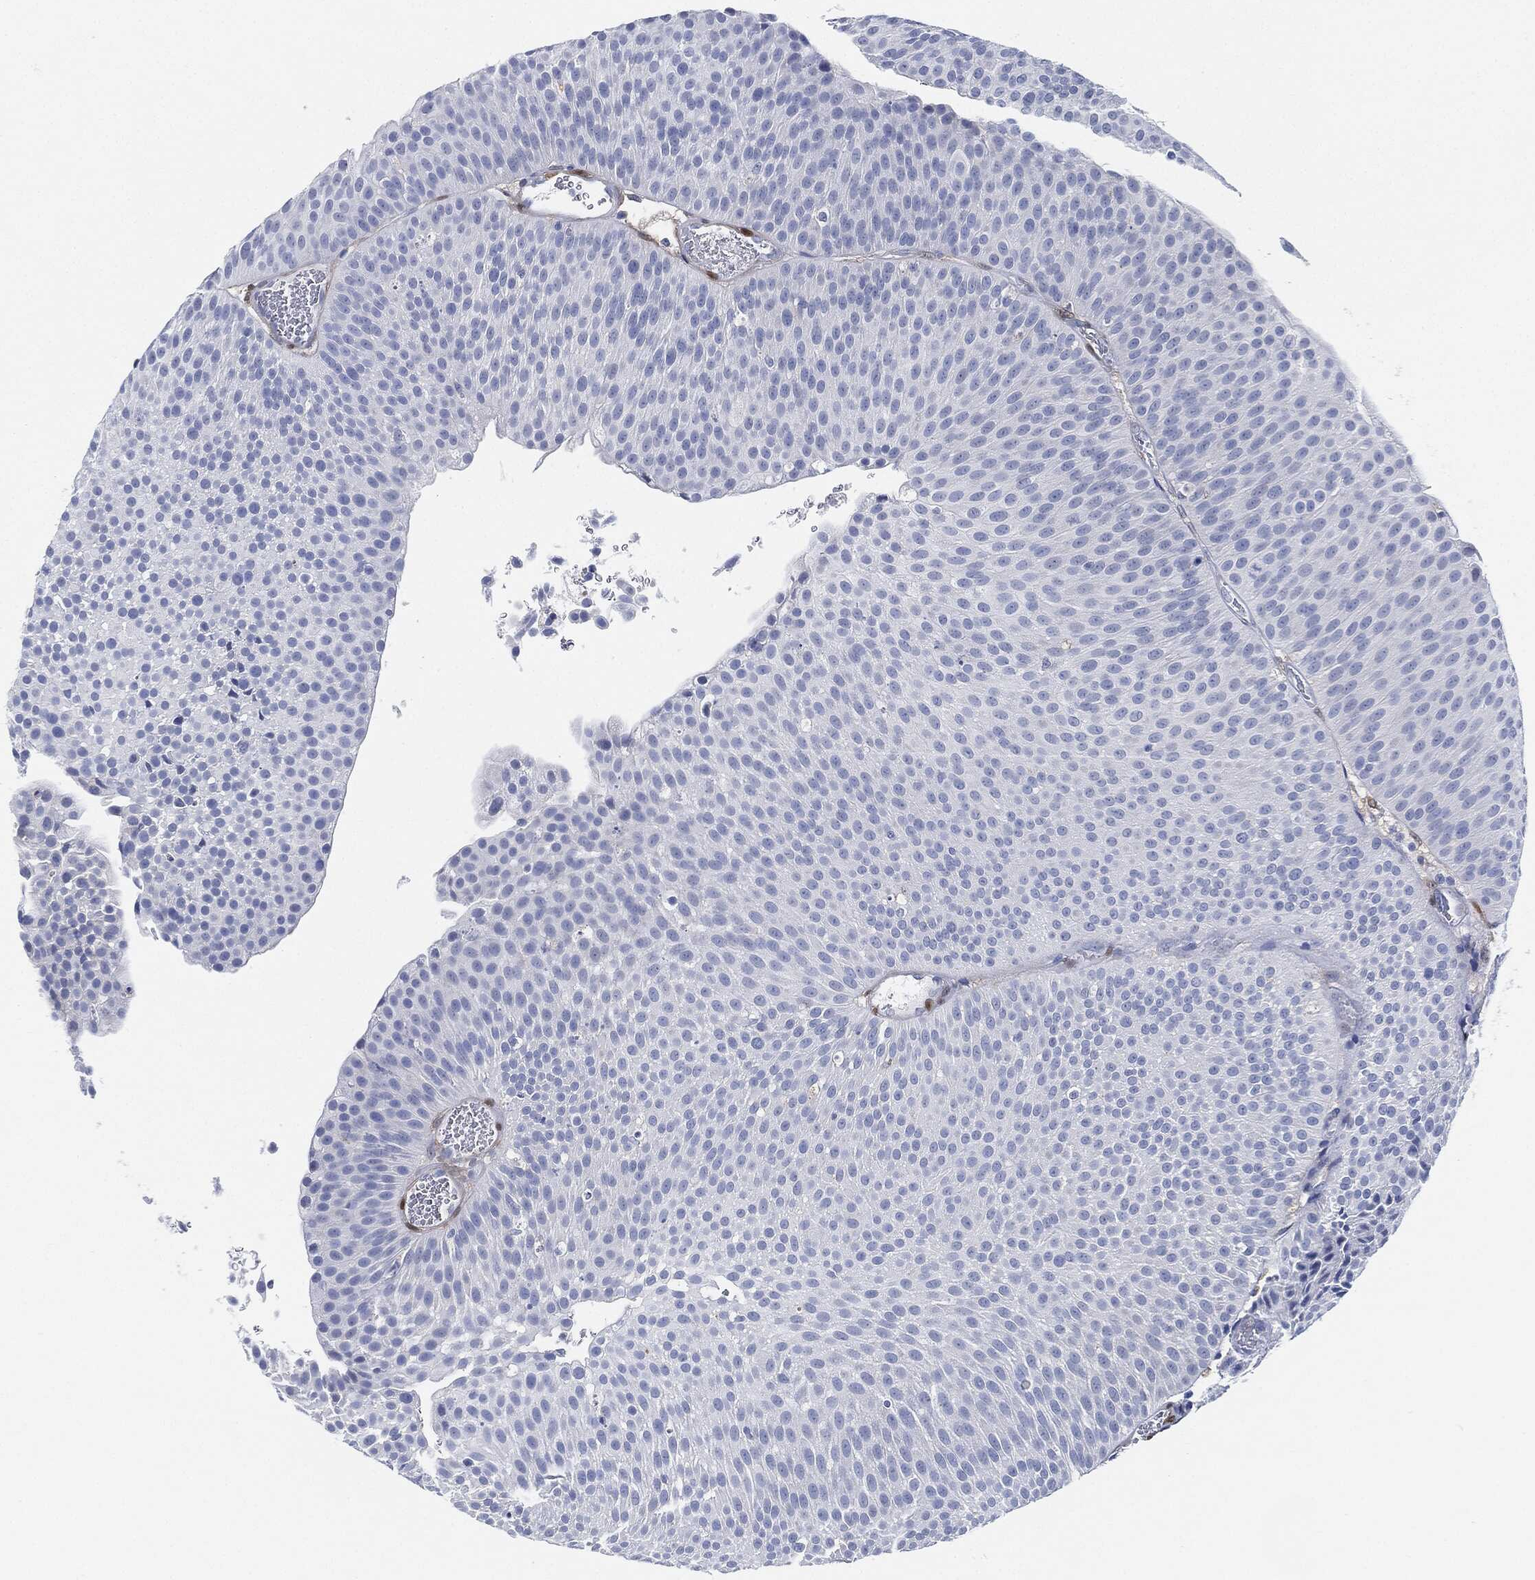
{"staining": {"intensity": "negative", "quantity": "none", "location": "none"}, "tissue": "urothelial cancer", "cell_type": "Tumor cells", "image_type": "cancer", "snomed": [{"axis": "morphology", "description": "Urothelial carcinoma, Low grade"}, {"axis": "topography", "description": "Urinary bladder"}], "caption": "IHC photomicrograph of low-grade urothelial carcinoma stained for a protein (brown), which exhibits no staining in tumor cells.", "gene": "TAGLN", "patient": {"sex": "male", "age": 65}}